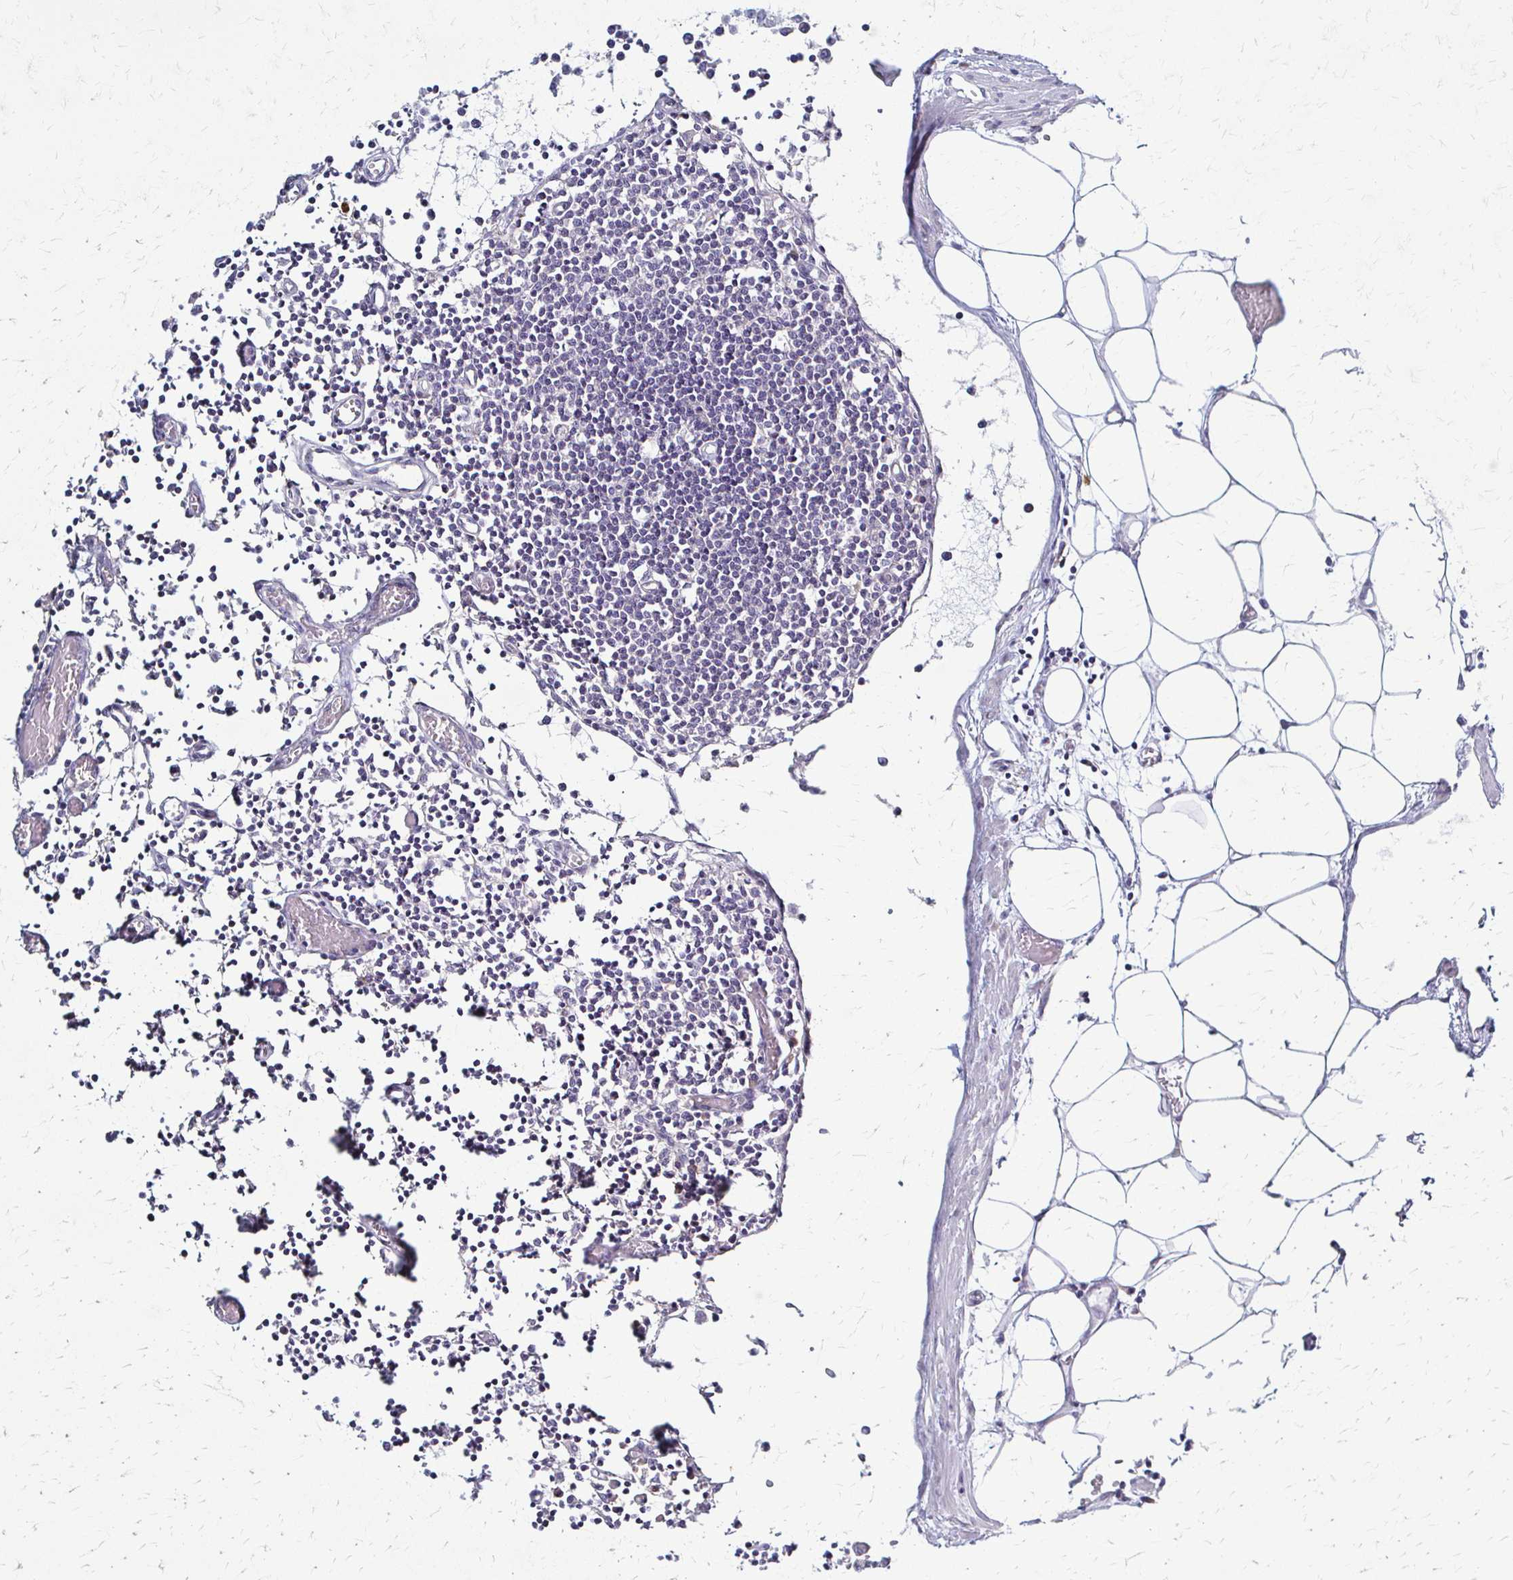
{"staining": {"intensity": "weak", "quantity": "25%-75%", "location": "cytoplasmic/membranous"}, "tissue": "lymph node", "cell_type": "Germinal center cells", "image_type": "normal", "snomed": [{"axis": "morphology", "description": "Normal tissue, NOS"}, {"axis": "topography", "description": "Lymph node"}], "caption": "The histopathology image displays immunohistochemical staining of unremarkable lymph node. There is weak cytoplasmic/membranous positivity is present in about 25%-75% of germinal center cells.", "gene": "PRKRA", "patient": {"sex": "male", "age": 66}}